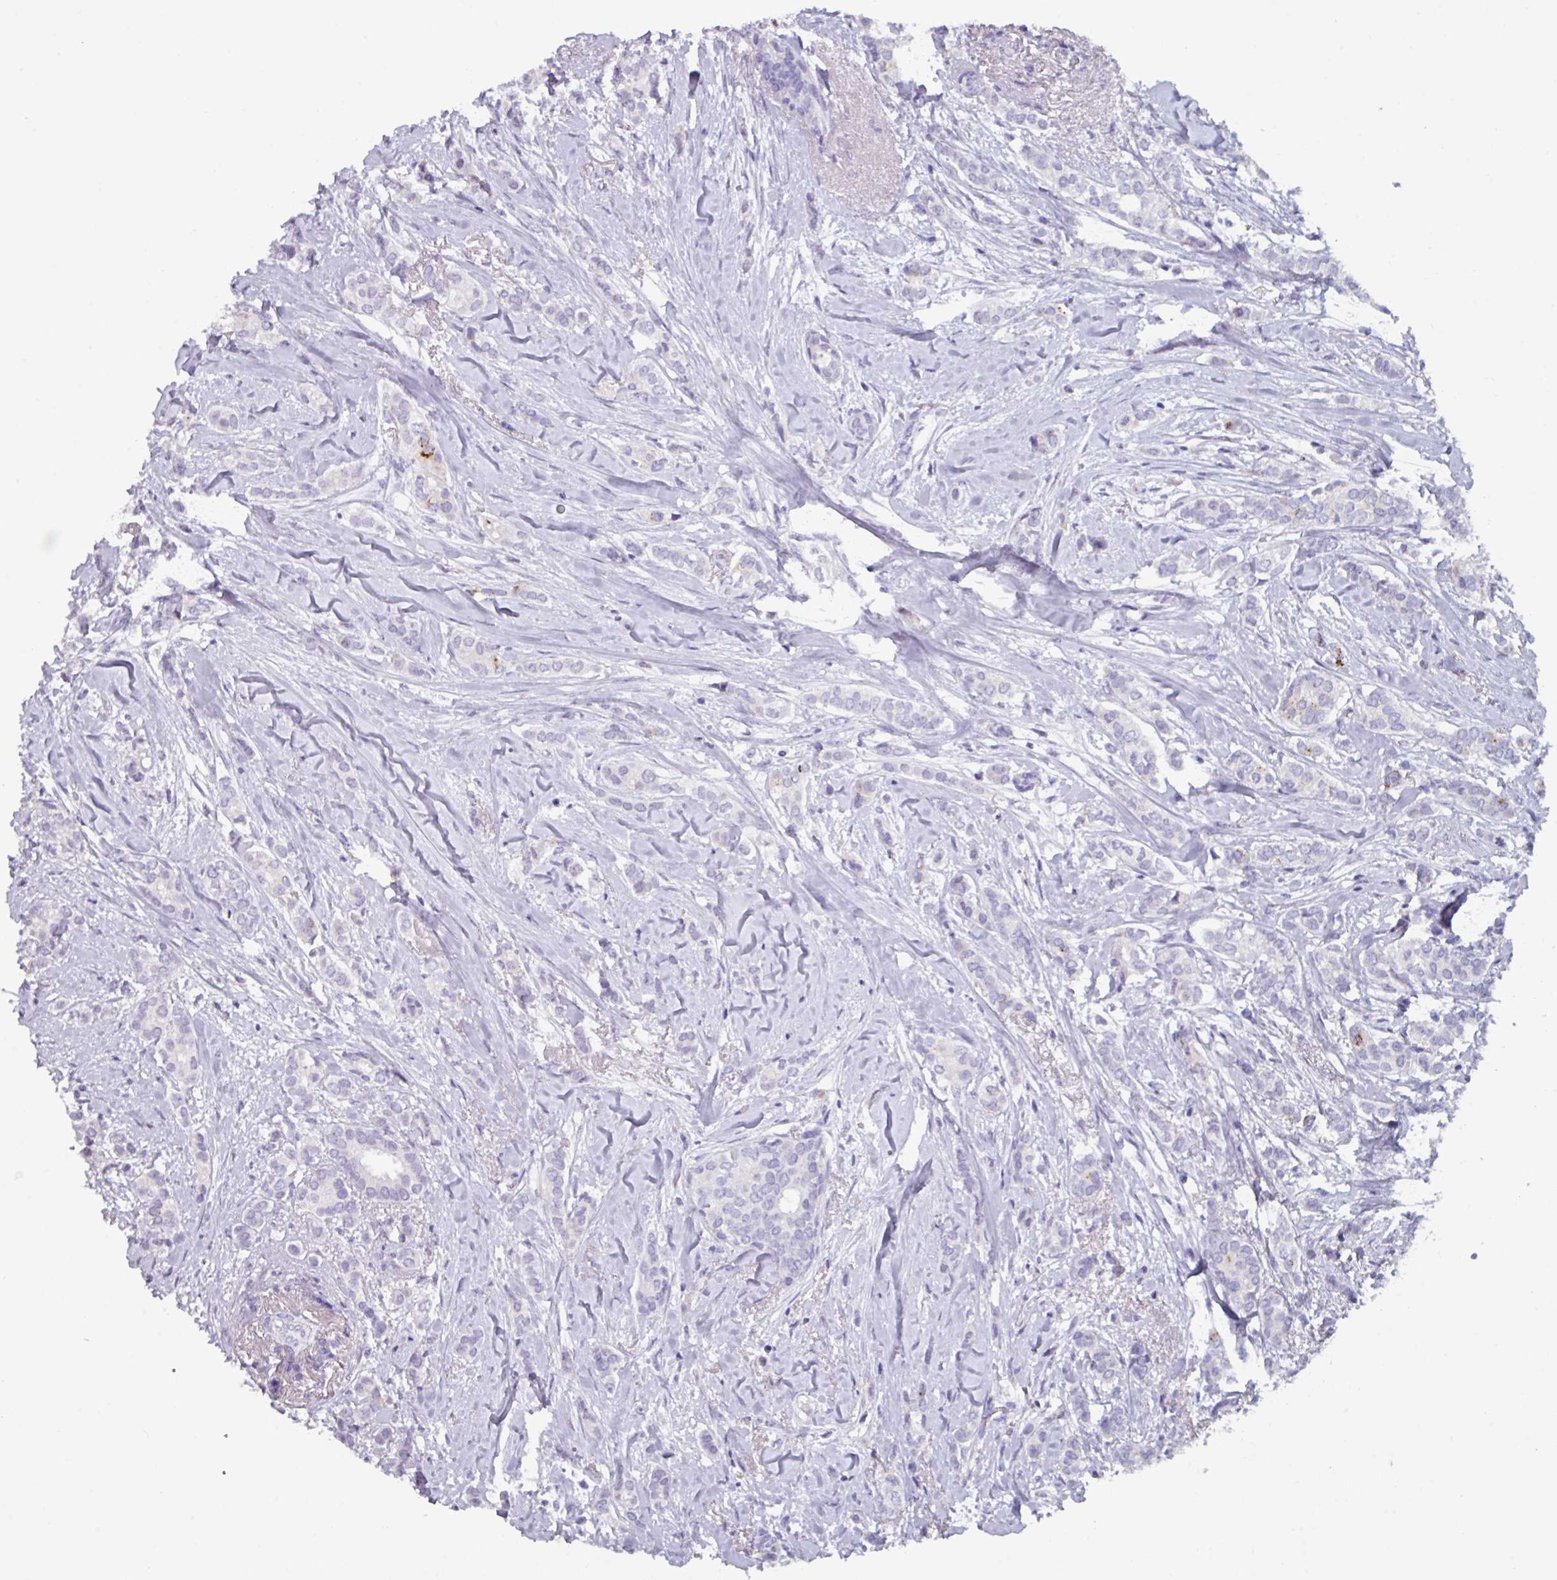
{"staining": {"intensity": "negative", "quantity": "none", "location": "none"}, "tissue": "breast cancer", "cell_type": "Tumor cells", "image_type": "cancer", "snomed": [{"axis": "morphology", "description": "Duct carcinoma"}, {"axis": "topography", "description": "Breast"}], "caption": "This is an IHC photomicrograph of human infiltrating ductal carcinoma (breast). There is no positivity in tumor cells.", "gene": "OR2T10", "patient": {"sex": "female", "age": 73}}